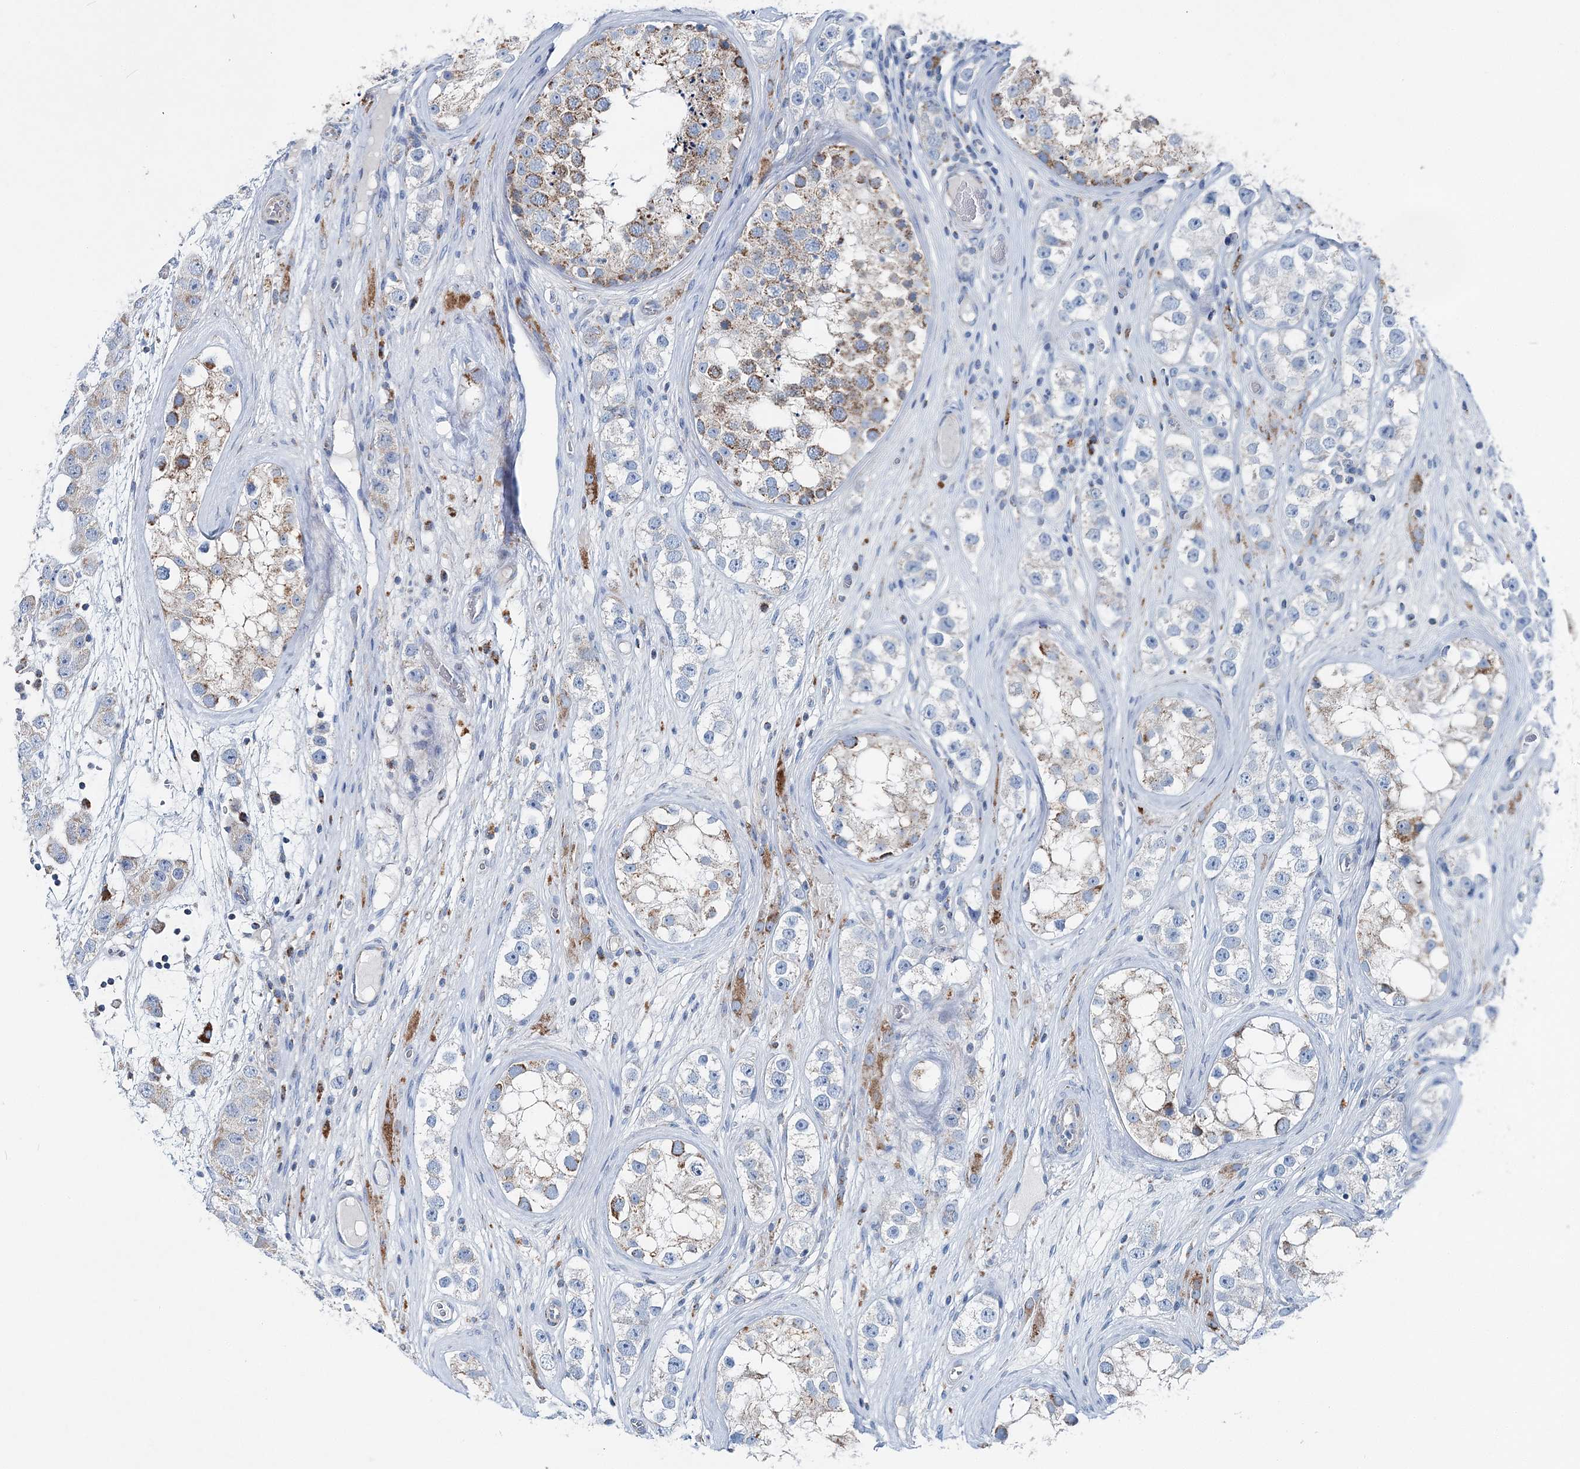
{"staining": {"intensity": "moderate", "quantity": "<25%", "location": "cytoplasmic/membranous"}, "tissue": "testis cancer", "cell_type": "Tumor cells", "image_type": "cancer", "snomed": [{"axis": "morphology", "description": "Seminoma, NOS"}, {"axis": "topography", "description": "Testis"}], "caption": "High-magnification brightfield microscopy of testis cancer stained with DAB (3,3'-diaminobenzidine) (brown) and counterstained with hematoxylin (blue). tumor cells exhibit moderate cytoplasmic/membranous expression is seen in about<25% of cells.", "gene": "SPAG16", "patient": {"sex": "male", "age": 28}}